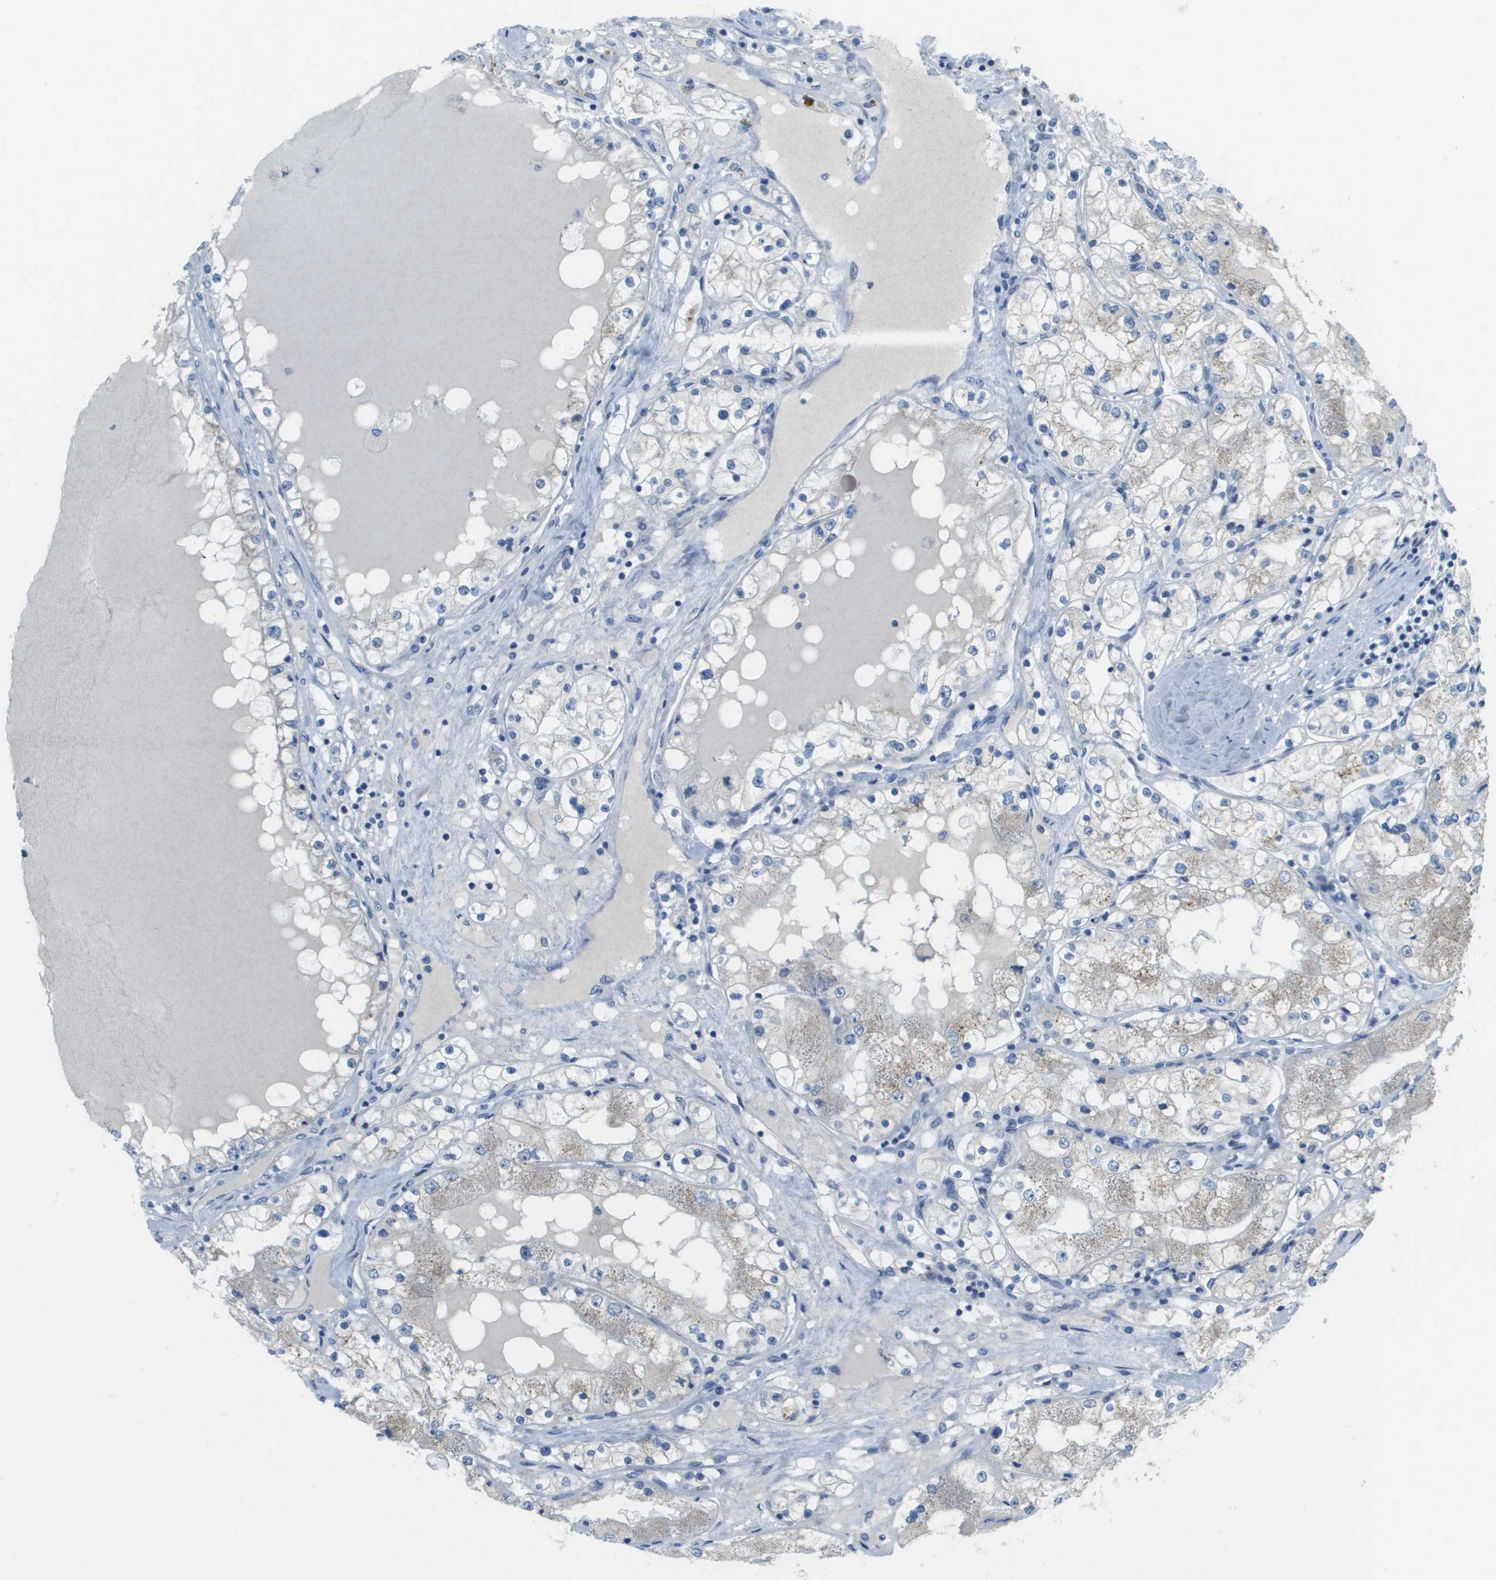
{"staining": {"intensity": "negative", "quantity": "none", "location": "none"}, "tissue": "renal cancer", "cell_type": "Tumor cells", "image_type": "cancer", "snomed": [{"axis": "morphology", "description": "Adenocarcinoma, NOS"}, {"axis": "topography", "description": "Kidney"}], "caption": "IHC of renal cancer displays no positivity in tumor cells. Brightfield microscopy of IHC stained with DAB (brown) and hematoxylin (blue), captured at high magnification.", "gene": "PTGDR2", "patient": {"sex": "male", "age": 68}}